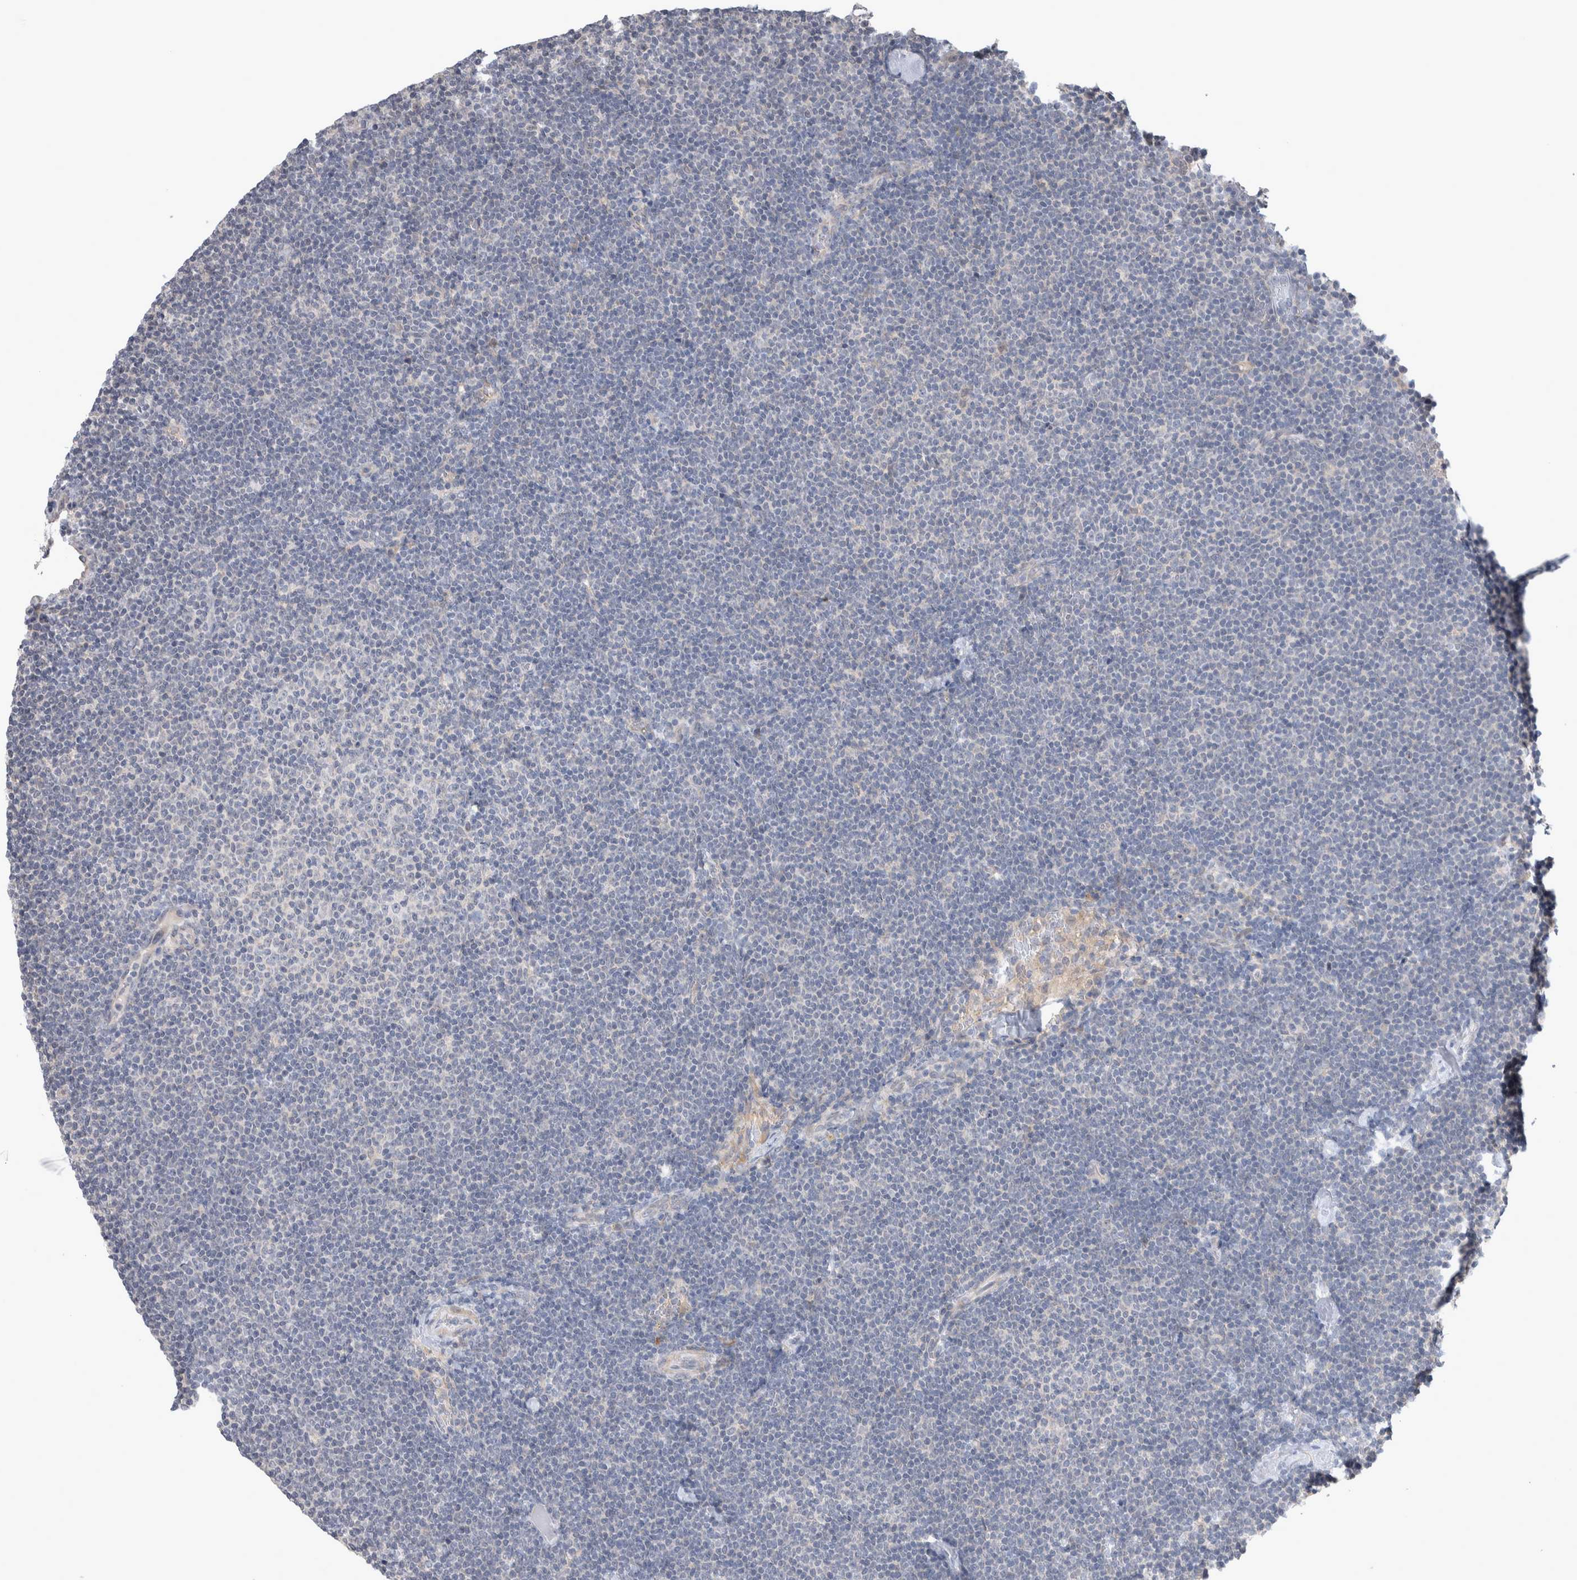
{"staining": {"intensity": "negative", "quantity": "none", "location": "none"}, "tissue": "lymphoma", "cell_type": "Tumor cells", "image_type": "cancer", "snomed": [{"axis": "morphology", "description": "Malignant lymphoma, non-Hodgkin's type, Low grade"}, {"axis": "topography", "description": "Lymph node"}], "caption": "DAB (3,3'-diaminobenzidine) immunohistochemical staining of lymphoma shows no significant staining in tumor cells.", "gene": "CUL2", "patient": {"sex": "female", "age": 53}}